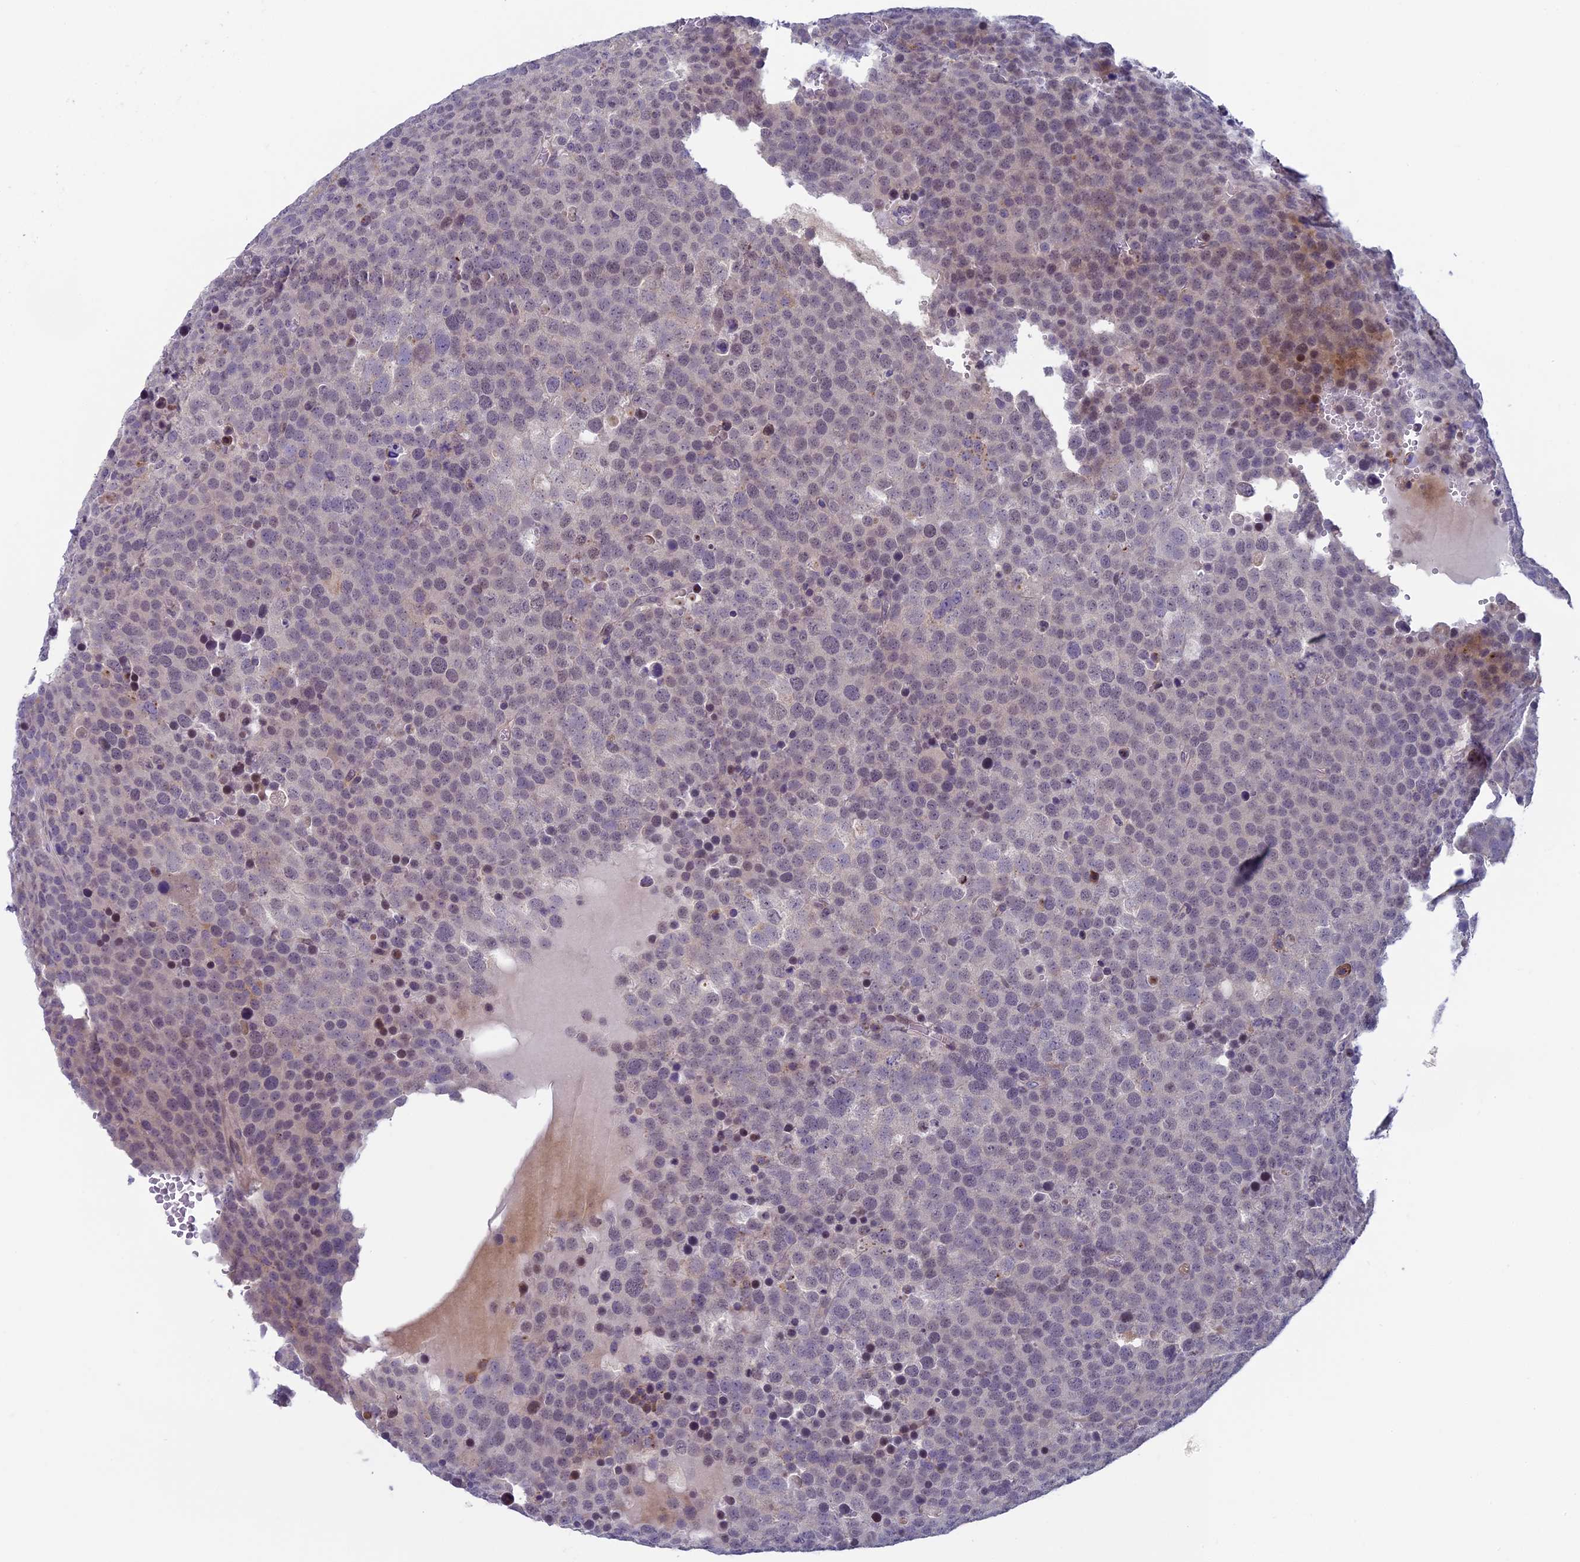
{"staining": {"intensity": "weak", "quantity": "<25%", "location": "nuclear"}, "tissue": "testis cancer", "cell_type": "Tumor cells", "image_type": "cancer", "snomed": [{"axis": "morphology", "description": "Seminoma, NOS"}, {"axis": "topography", "description": "Testis"}], "caption": "Testis seminoma stained for a protein using IHC shows no expression tumor cells.", "gene": "CNEP1R1", "patient": {"sex": "male", "age": 71}}